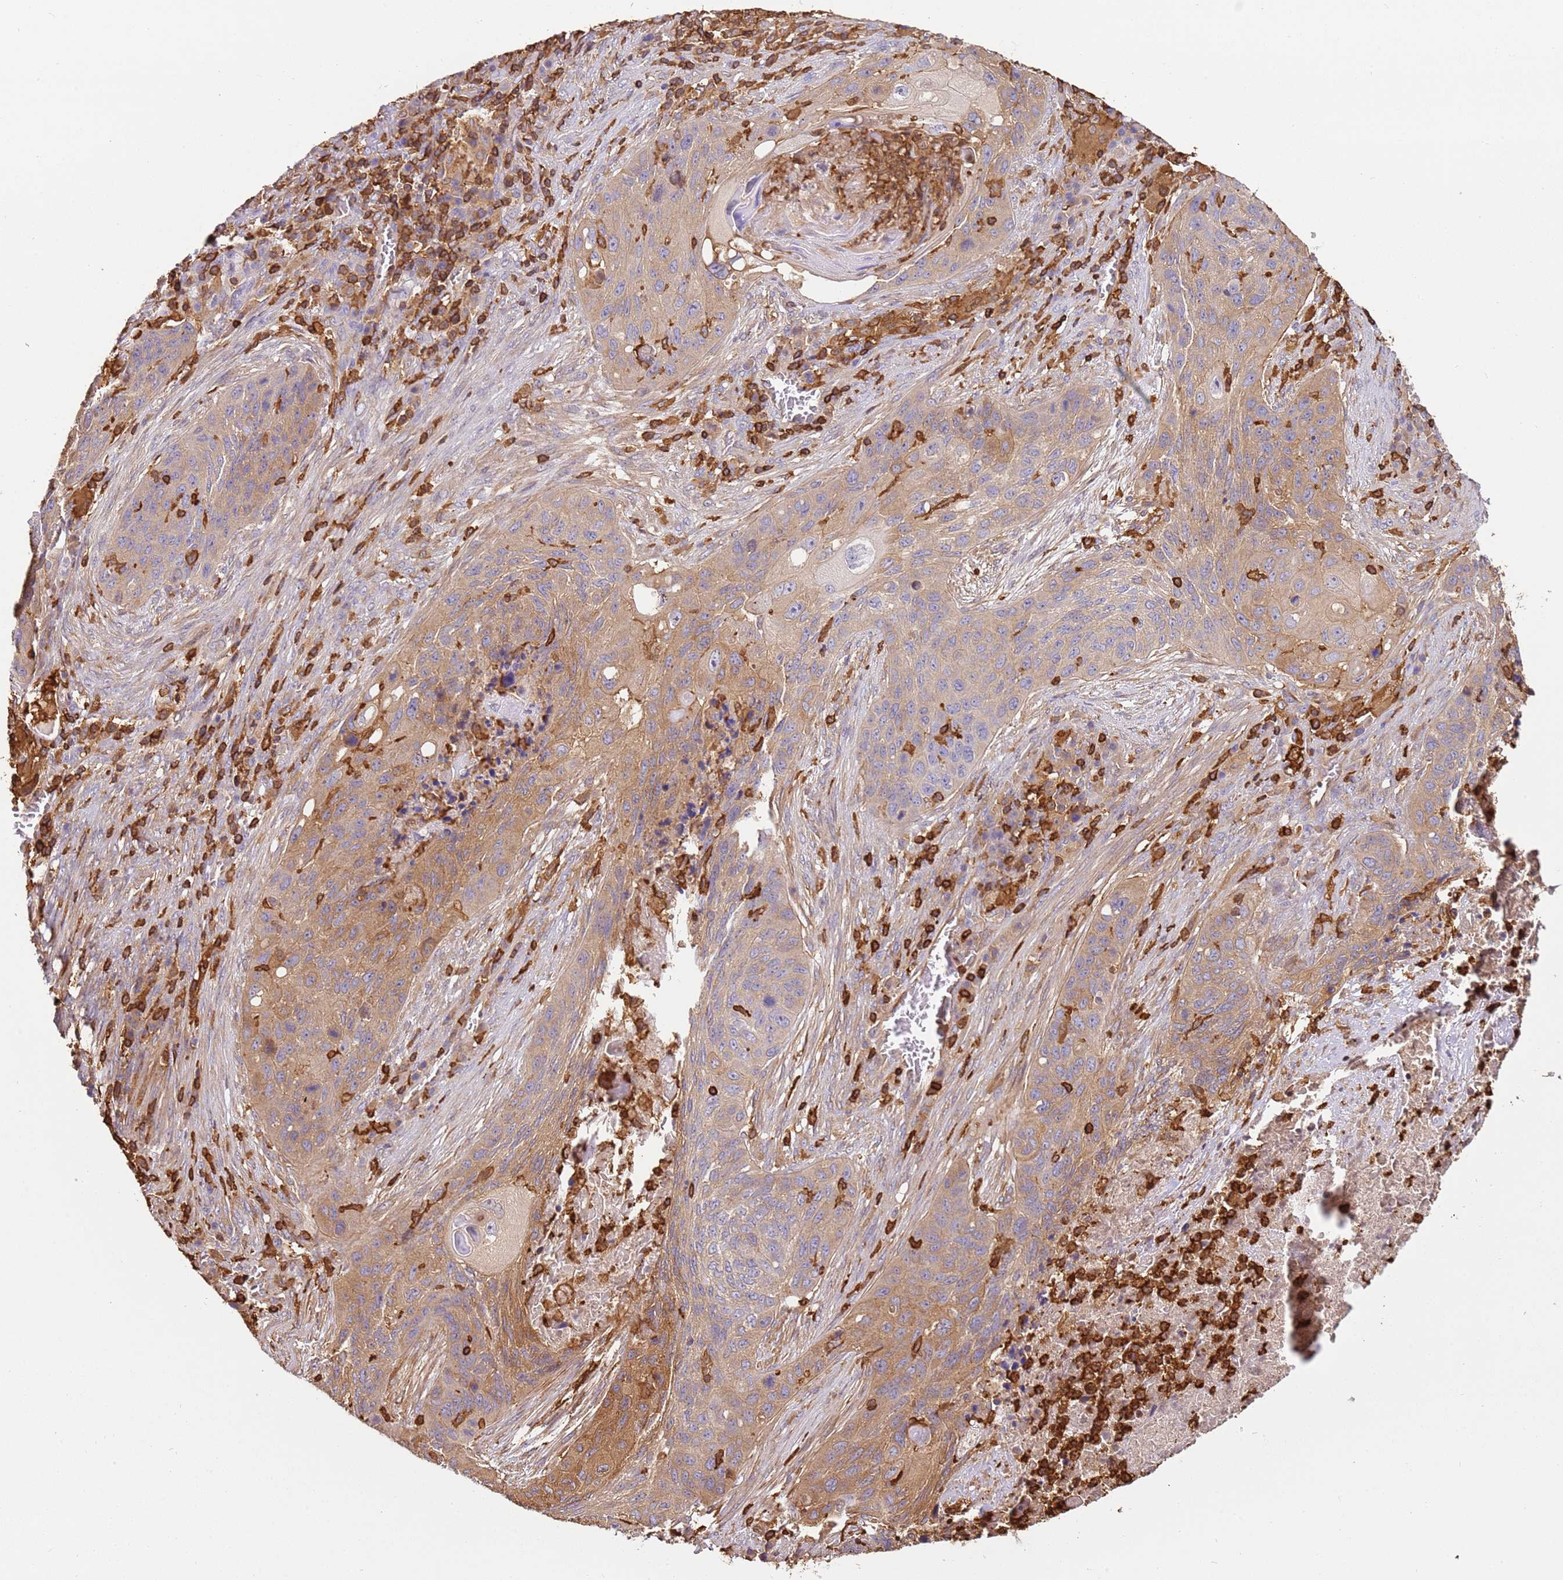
{"staining": {"intensity": "moderate", "quantity": "25%-75%", "location": "cytoplasmic/membranous"}, "tissue": "lung cancer", "cell_type": "Tumor cells", "image_type": "cancer", "snomed": [{"axis": "morphology", "description": "Squamous cell carcinoma, NOS"}, {"axis": "topography", "description": "Lung"}], "caption": "Tumor cells display moderate cytoplasmic/membranous staining in about 25%-75% of cells in lung squamous cell carcinoma.", "gene": "OR6P1", "patient": {"sex": "female", "age": 63}}